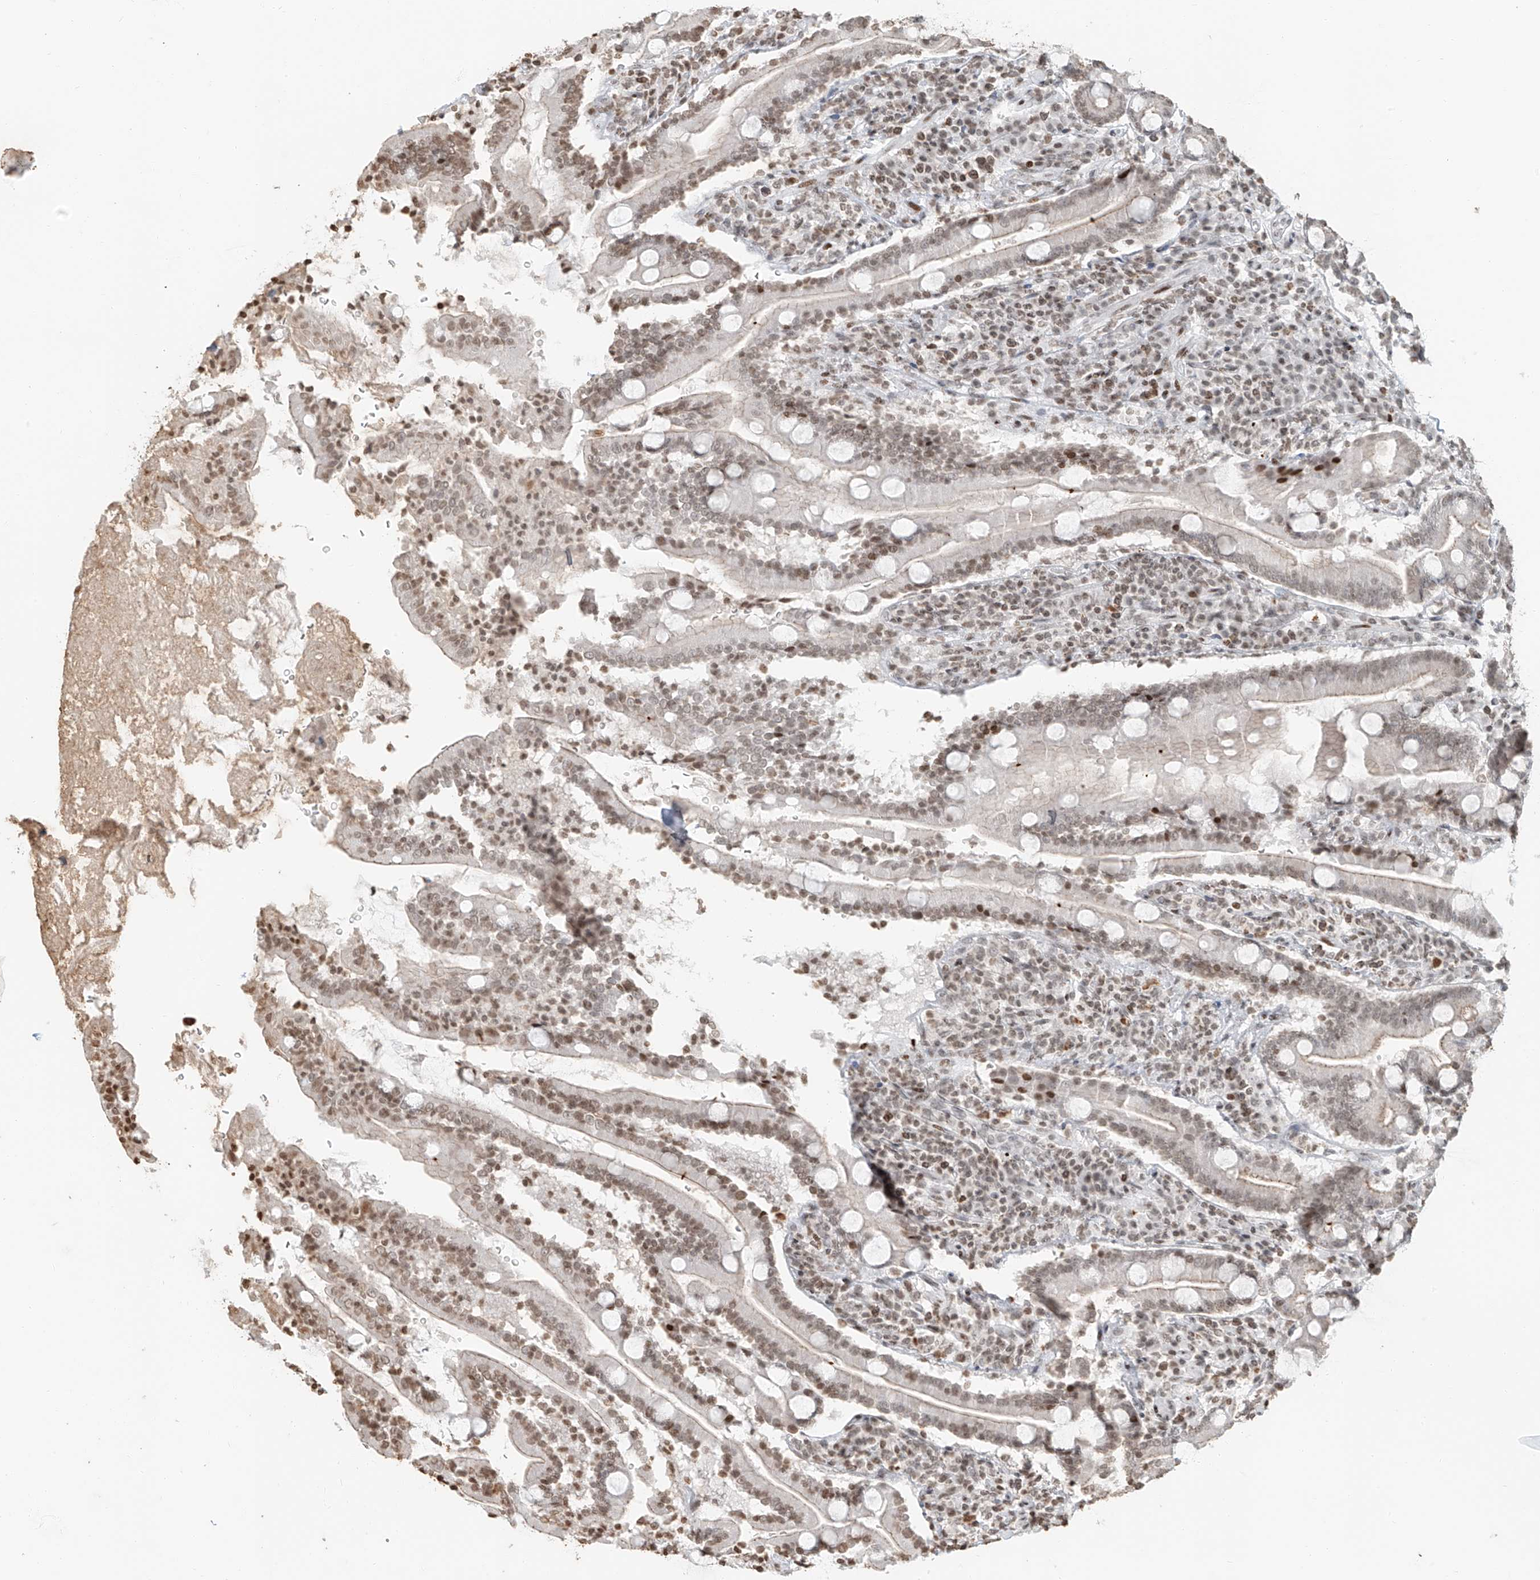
{"staining": {"intensity": "moderate", "quantity": ">75%", "location": "cytoplasmic/membranous,nuclear"}, "tissue": "duodenum", "cell_type": "Glandular cells", "image_type": "normal", "snomed": [{"axis": "morphology", "description": "Normal tissue, NOS"}, {"axis": "topography", "description": "Duodenum"}], "caption": "An immunohistochemistry (IHC) histopathology image of unremarkable tissue is shown. Protein staining in brown highlights moderate cytoplasmic/membranous,nuclear positivity in duodenum within glandular cells. The protein is stained brown, and the nuclei are stained in blue (DAB (3,3'-diaminobenzidine) IHC with brightfield microscopy, high magnification).", "gene": "C17orf58", "patient": {"sex": "male", "age": 35}}